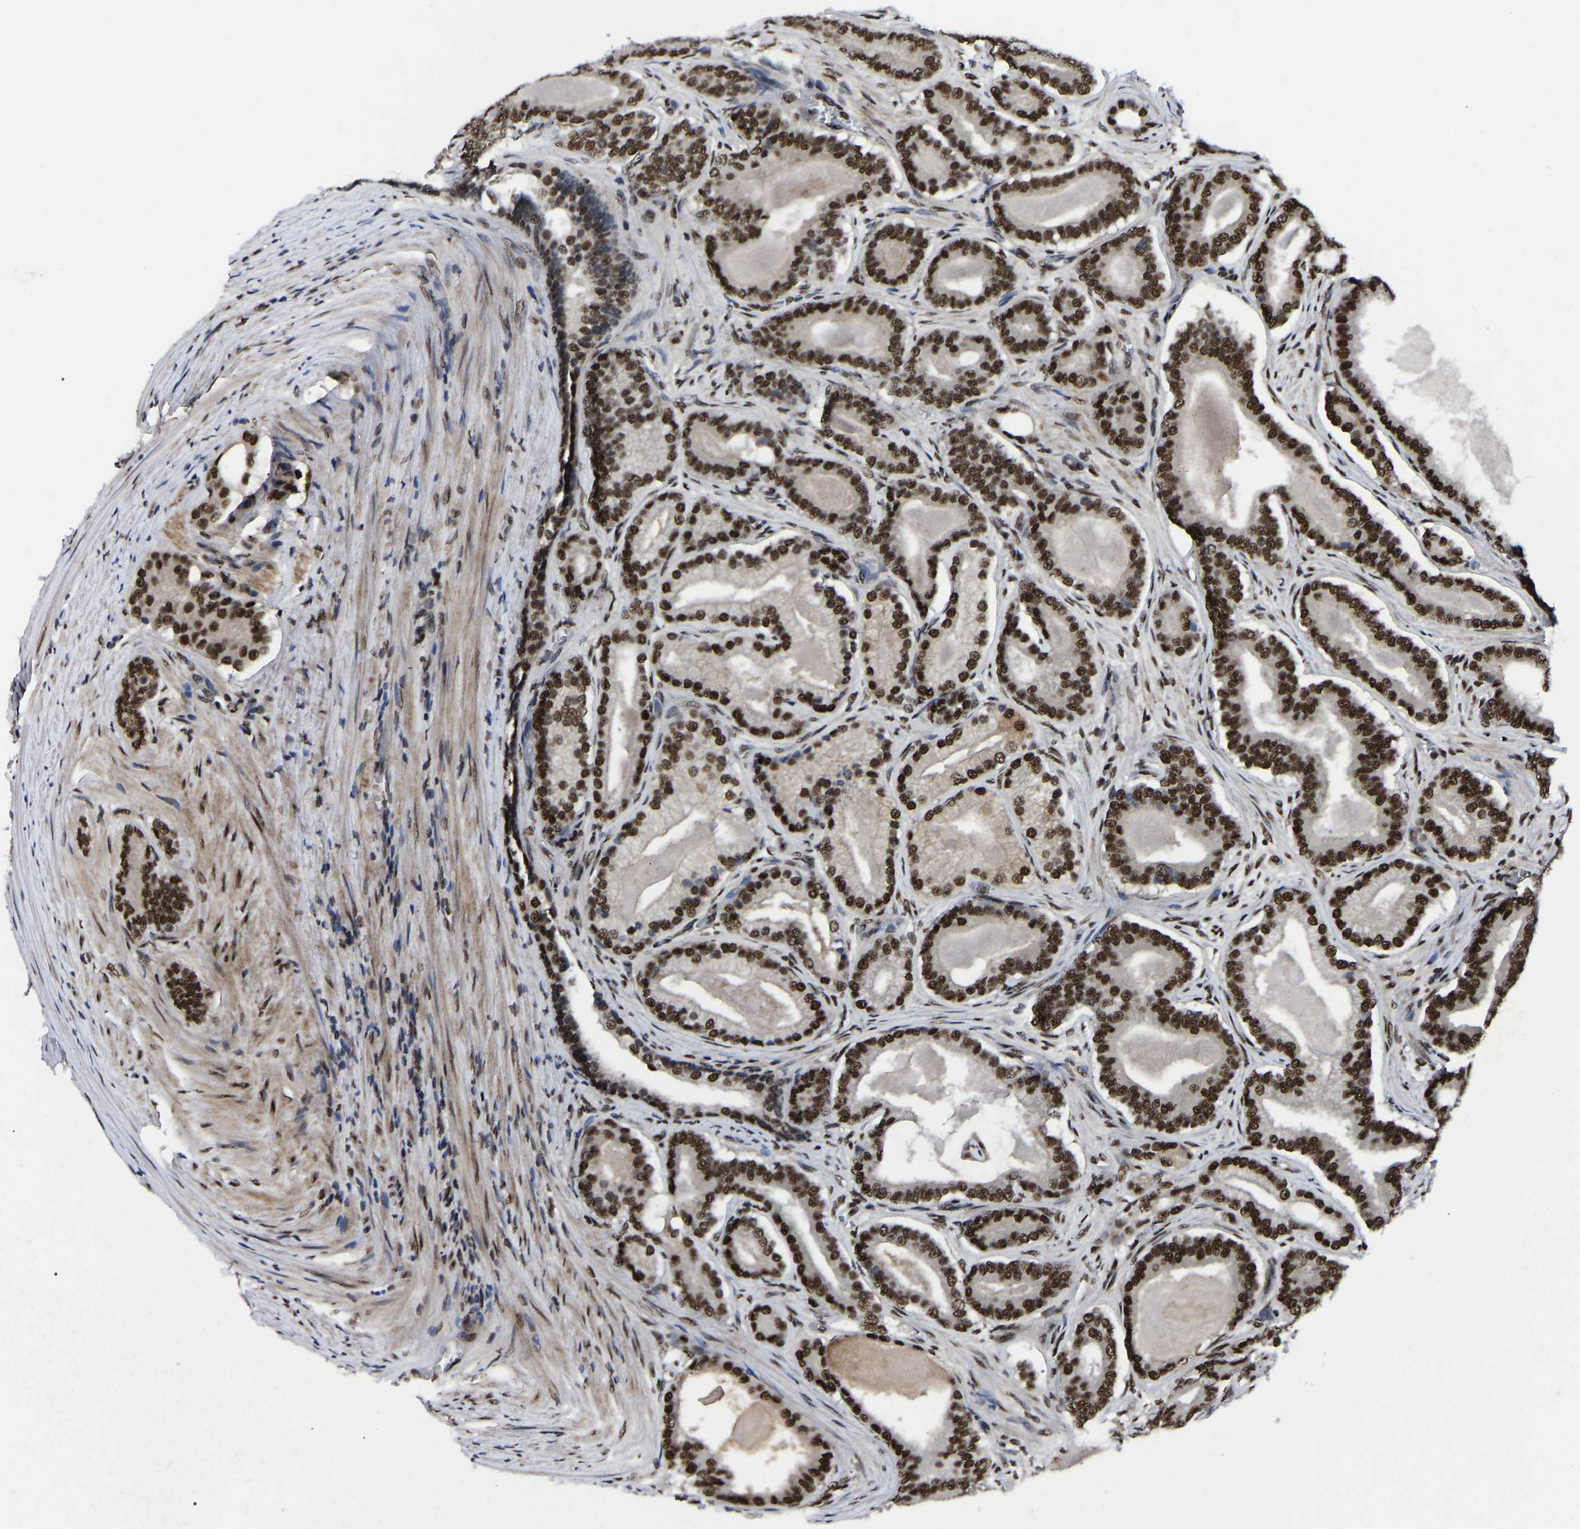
{"staining": {"intensity": "strong", "quantity": ">75%", "location": "nuclear"}, "tissue": "prostate cancer", "cell_type": "Tumor cells", "image_type": "cancer", "snomed": [{"axis": "morphology", "description": "Adenocarcinoma, High grade"}, {"axis": "topography", "description": "Prostate"}], "caption": "Immunohistochemistry histopathology image of neoplastic tissue: human prostate cancer stained using IHC exhibits high levels of strong protein expression localized specifically in the nuclear of tumor cells, appearing as a nuclear brown color.", "gene": "TRIM35", "patient": {"sex": "male", "age": 60}}